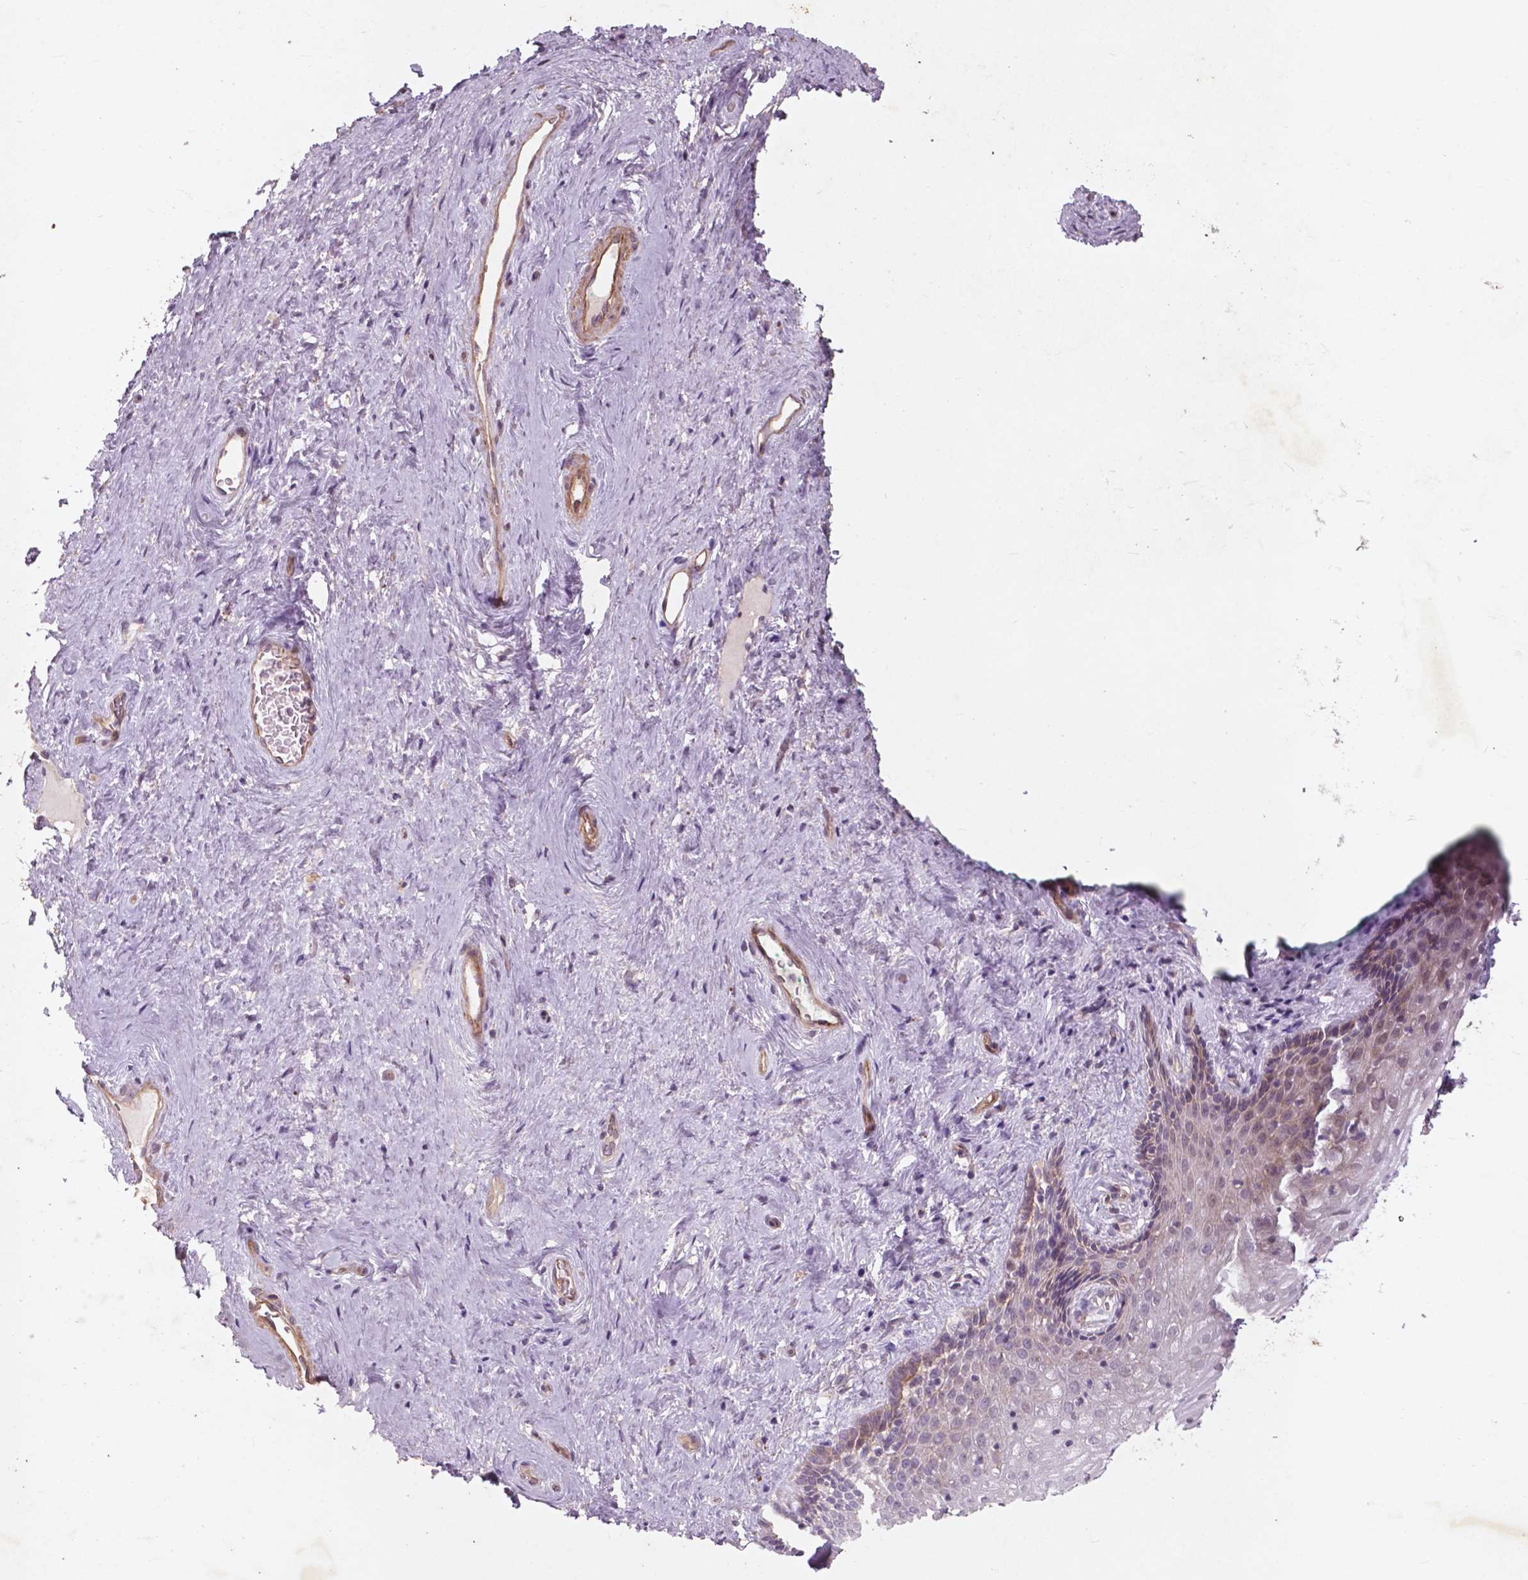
{"staining": {"intensity": "weak", "quantity": "<25%", "location": "cytoplasmic/membranous"}, "tissue": "vagina", "cell_type": "Squamous epithelial cells", "image_type": "normal", "snomed": [{"axis": "morphology", "description": "Normal tissue, NOS"}, {"axis": "topography", "description": "Vagina"}], "caption": "DAB (3,3'-diaminobenzidine) immunohistochemical staining of normal vagina exhibits no significant positivity in squamous epithelial cells. The staining is performed using DAB brown chromogen with nuclei counter-stained in using hematoxylin.", "gene": "RFPL4B", "patient": {"sex": "female", "age": 45}}